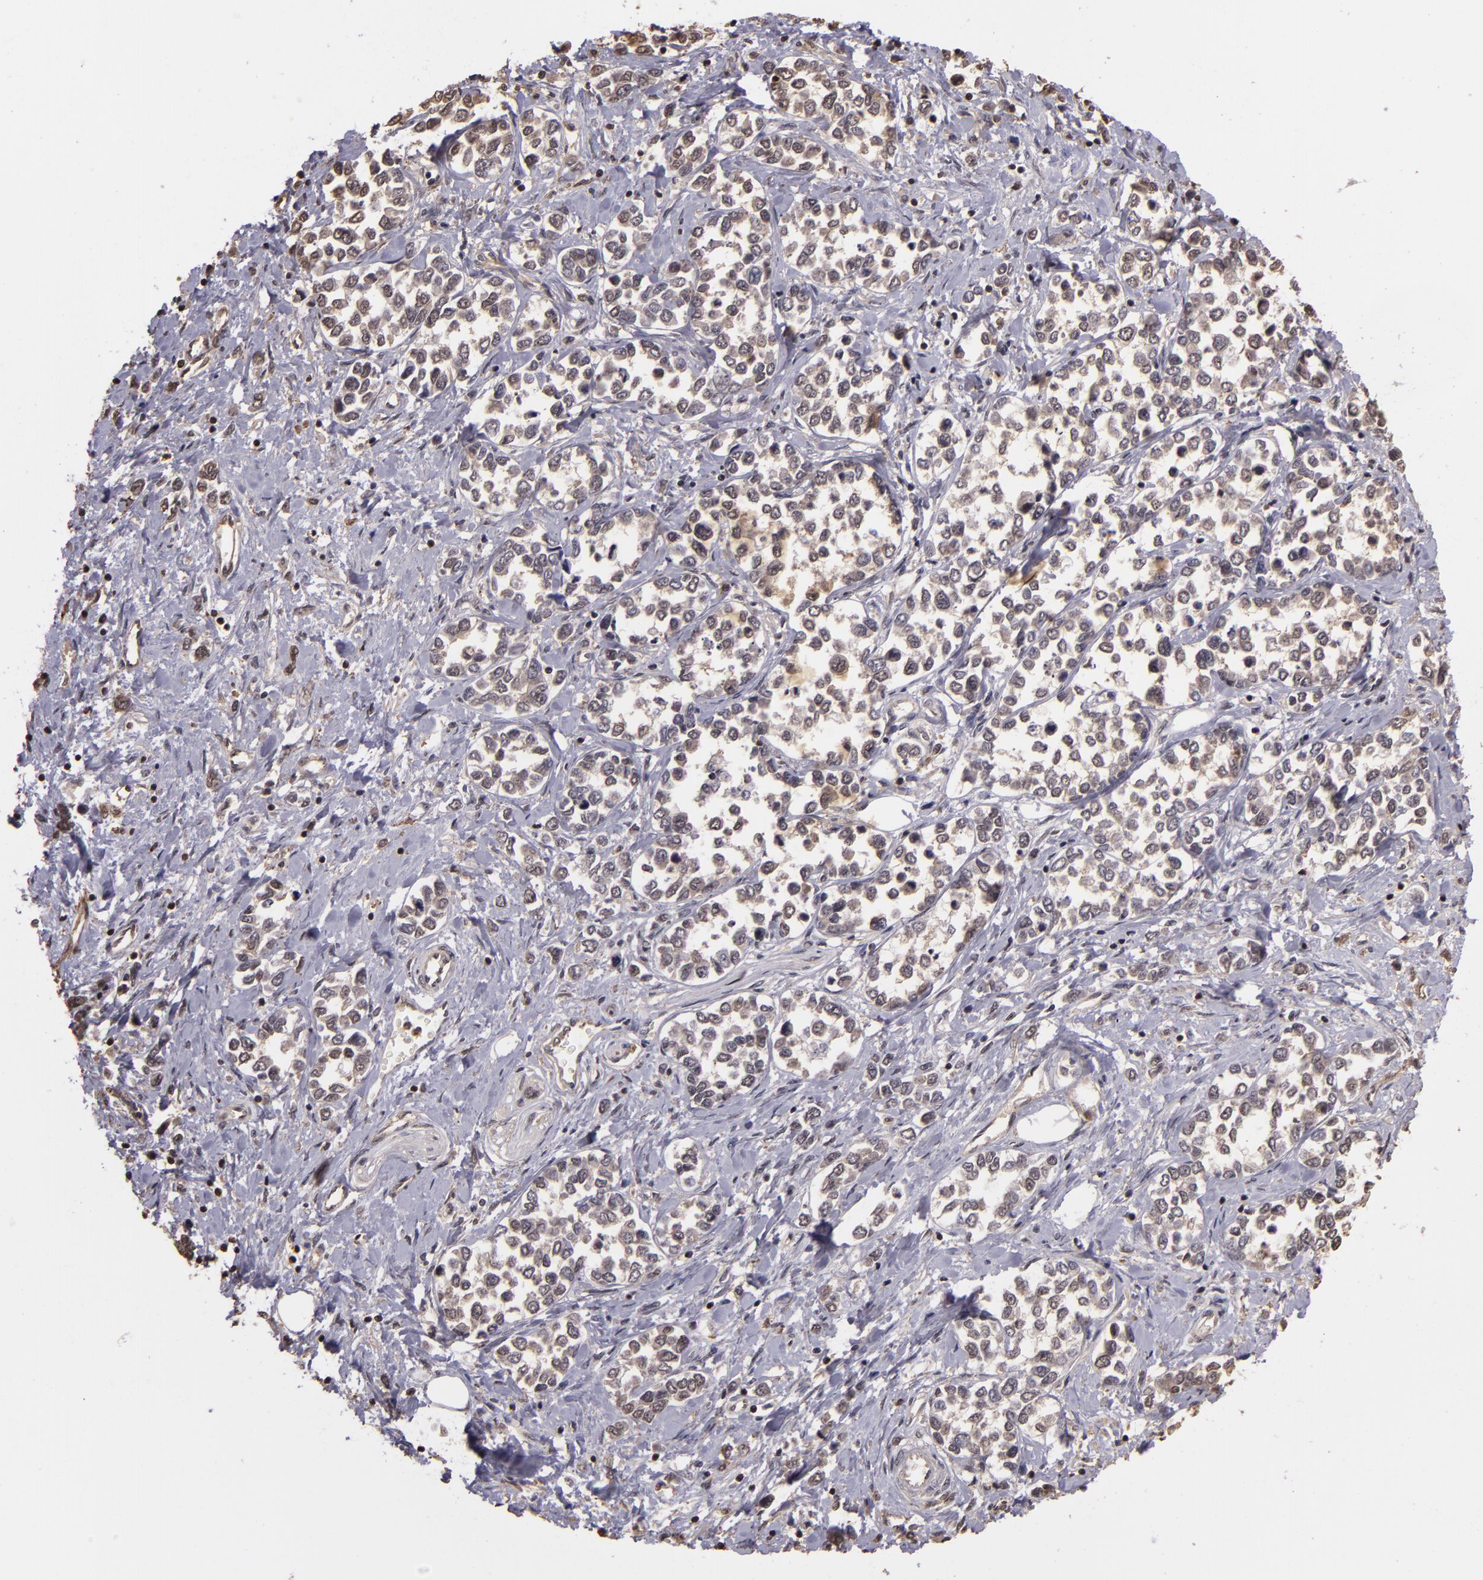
{"staining": {"intensity": "weak", "quantity": "<25%", "location": "cytoplasmic/membranous"}, "tissue": "stomach cancer", "cell_type": "Tumor cells", "image_type": "cancer", "snomed": [{"axis": "morphology", "description": "Adenocarcinoma, NOS"}, {"axis": "topography", "description": "Stomach, upper"}], "caption": "Micrograph shows no significant protein staining in tumor cells of adenocarcinoma (stomach).", "gene": "ARPC2", "patient": {"sex": "male", "age": 76}}